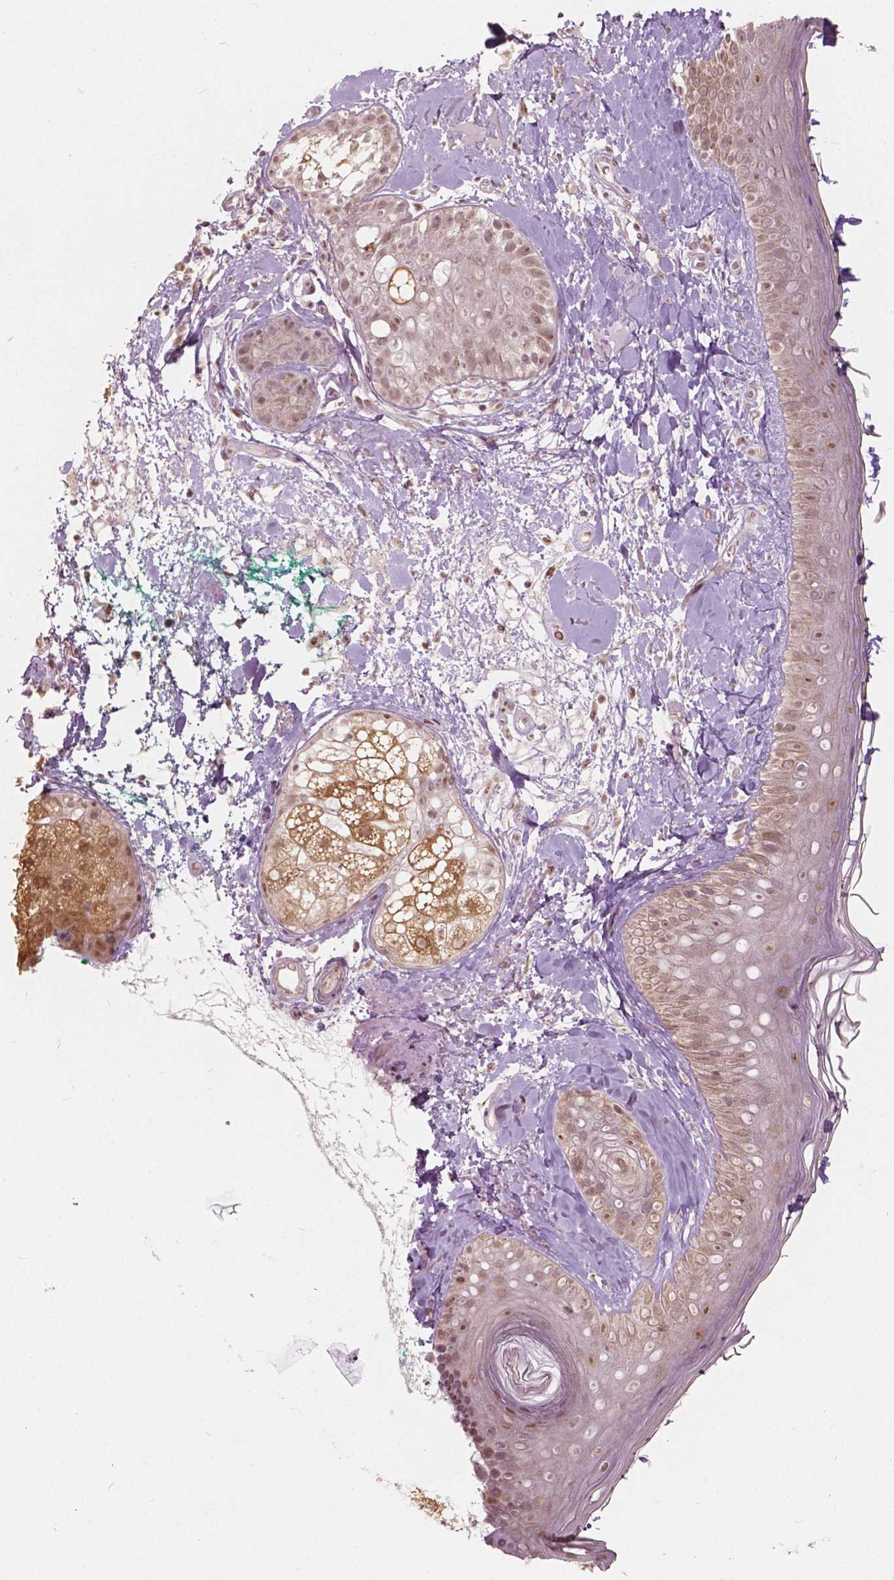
{"staining": {"intensity": "weak", "quantity": ">75%", "location": "cytoplasmic/membranous,nuclear"}, "tissue": "skin", "cell_type": "Fibroblasts", "image_type": "normal", "snomed": [{"axis": "morphology", "description": "Normal tissue, NOS"}, {"axis": "topography", "description": "Skin"}], "caption": "Protein analysis of normal skin reveals weak cytoplasmic/membranous,nuclear positivity in approximately >75% of fibroblasts. (DAB (3,3'-diaminobenzidine) IHC, brown staining for protein, blue staining for nuclei).", "gene": "HOXA10", "patient": {"sex": "male", "age": 73}}